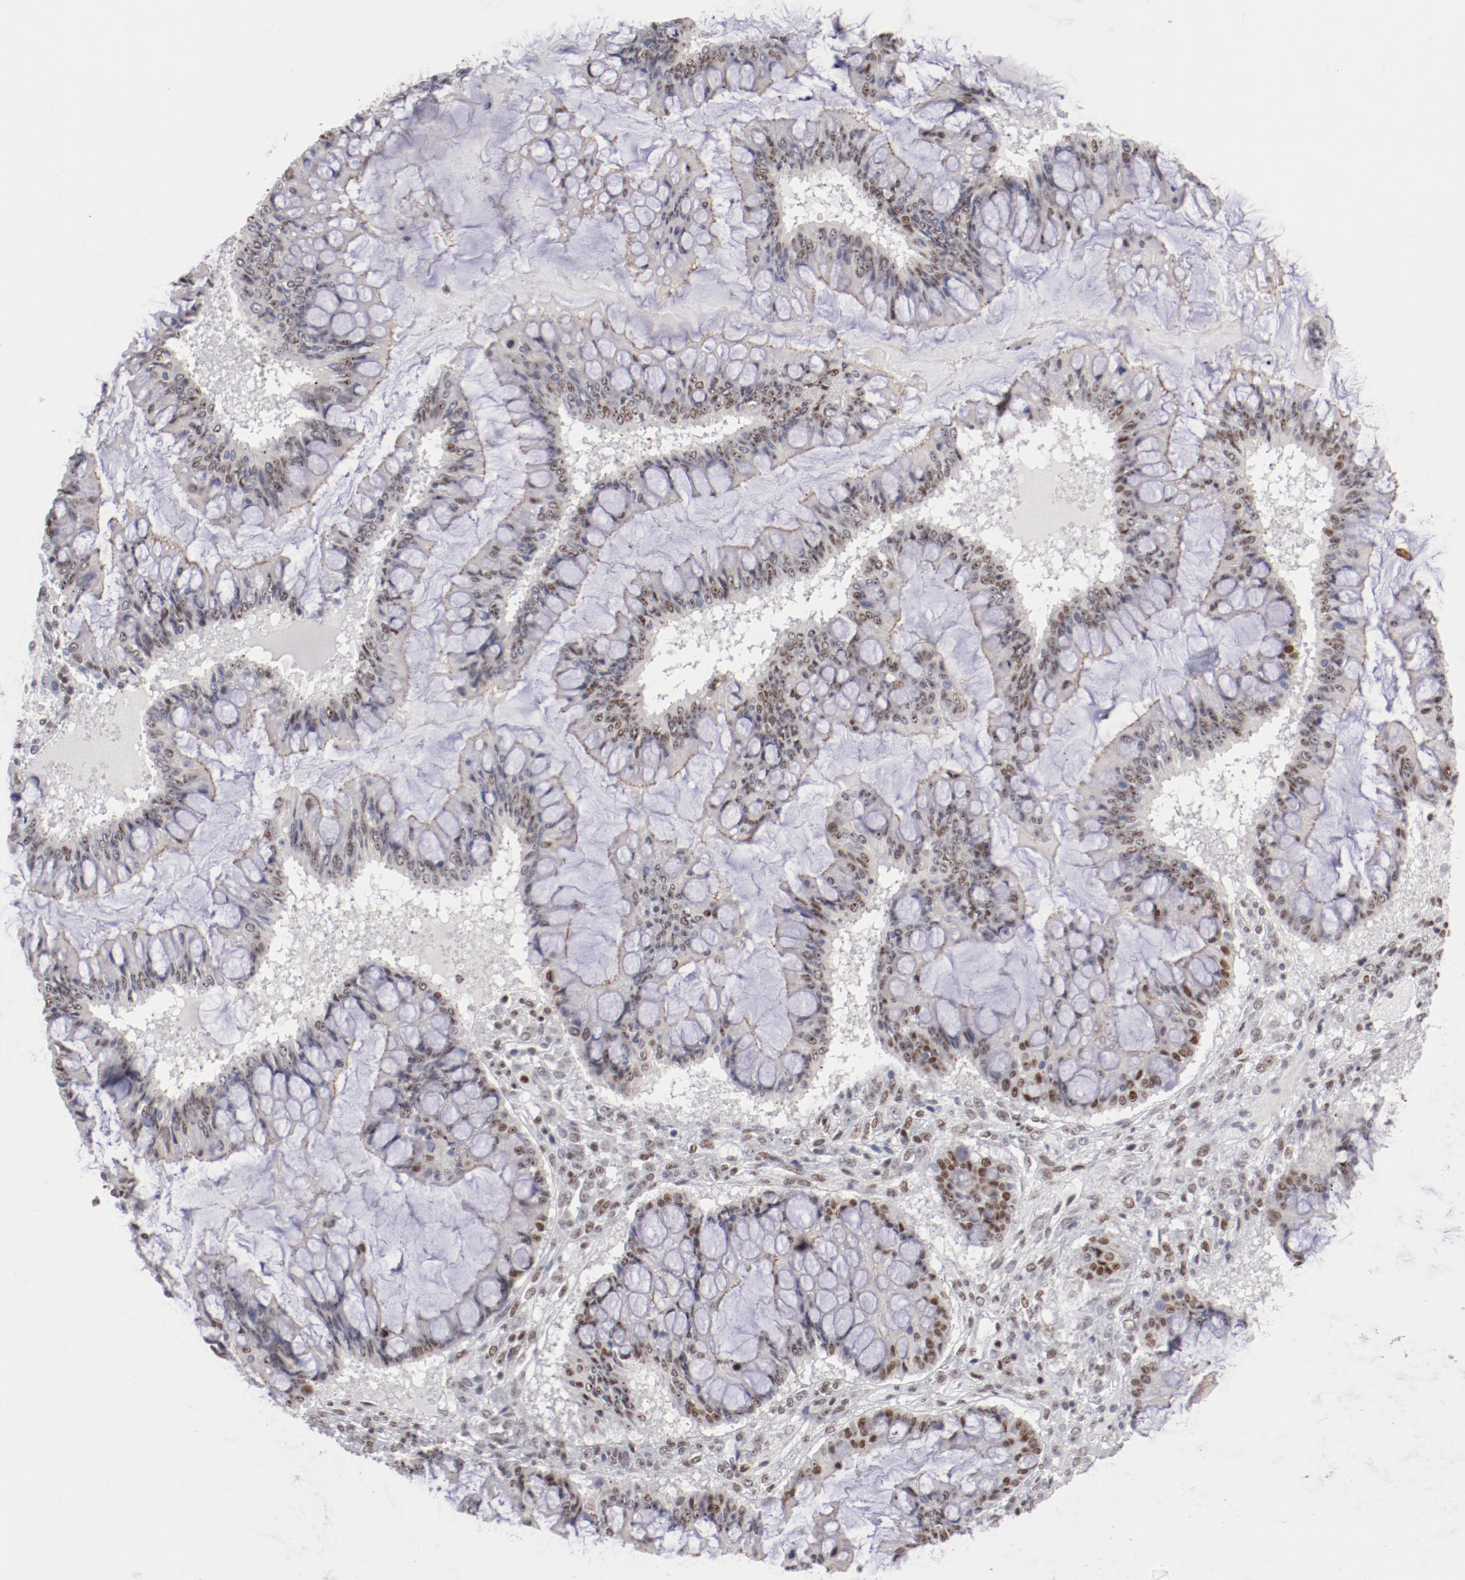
{"staining": {"intensity": "weak", "quantity": ">75%", "location": "nuclear"}, "tissue": "ovarian cancer", "cell_type": "Tumor cells", "image_type": "cancer", "snomed": [{"axis": "morphology", "description": "Cystadenocarcinoma, mucinous, NOS"}, {"axis": "topography", "description": "Ovary"}], "caption": "Protein expression analysis of human ovarian cancer reveals weak nuclear staining in about >75% of tumor cells.", "gene": "TFAP4", "patient": {"sex": "female", "age": 73}}